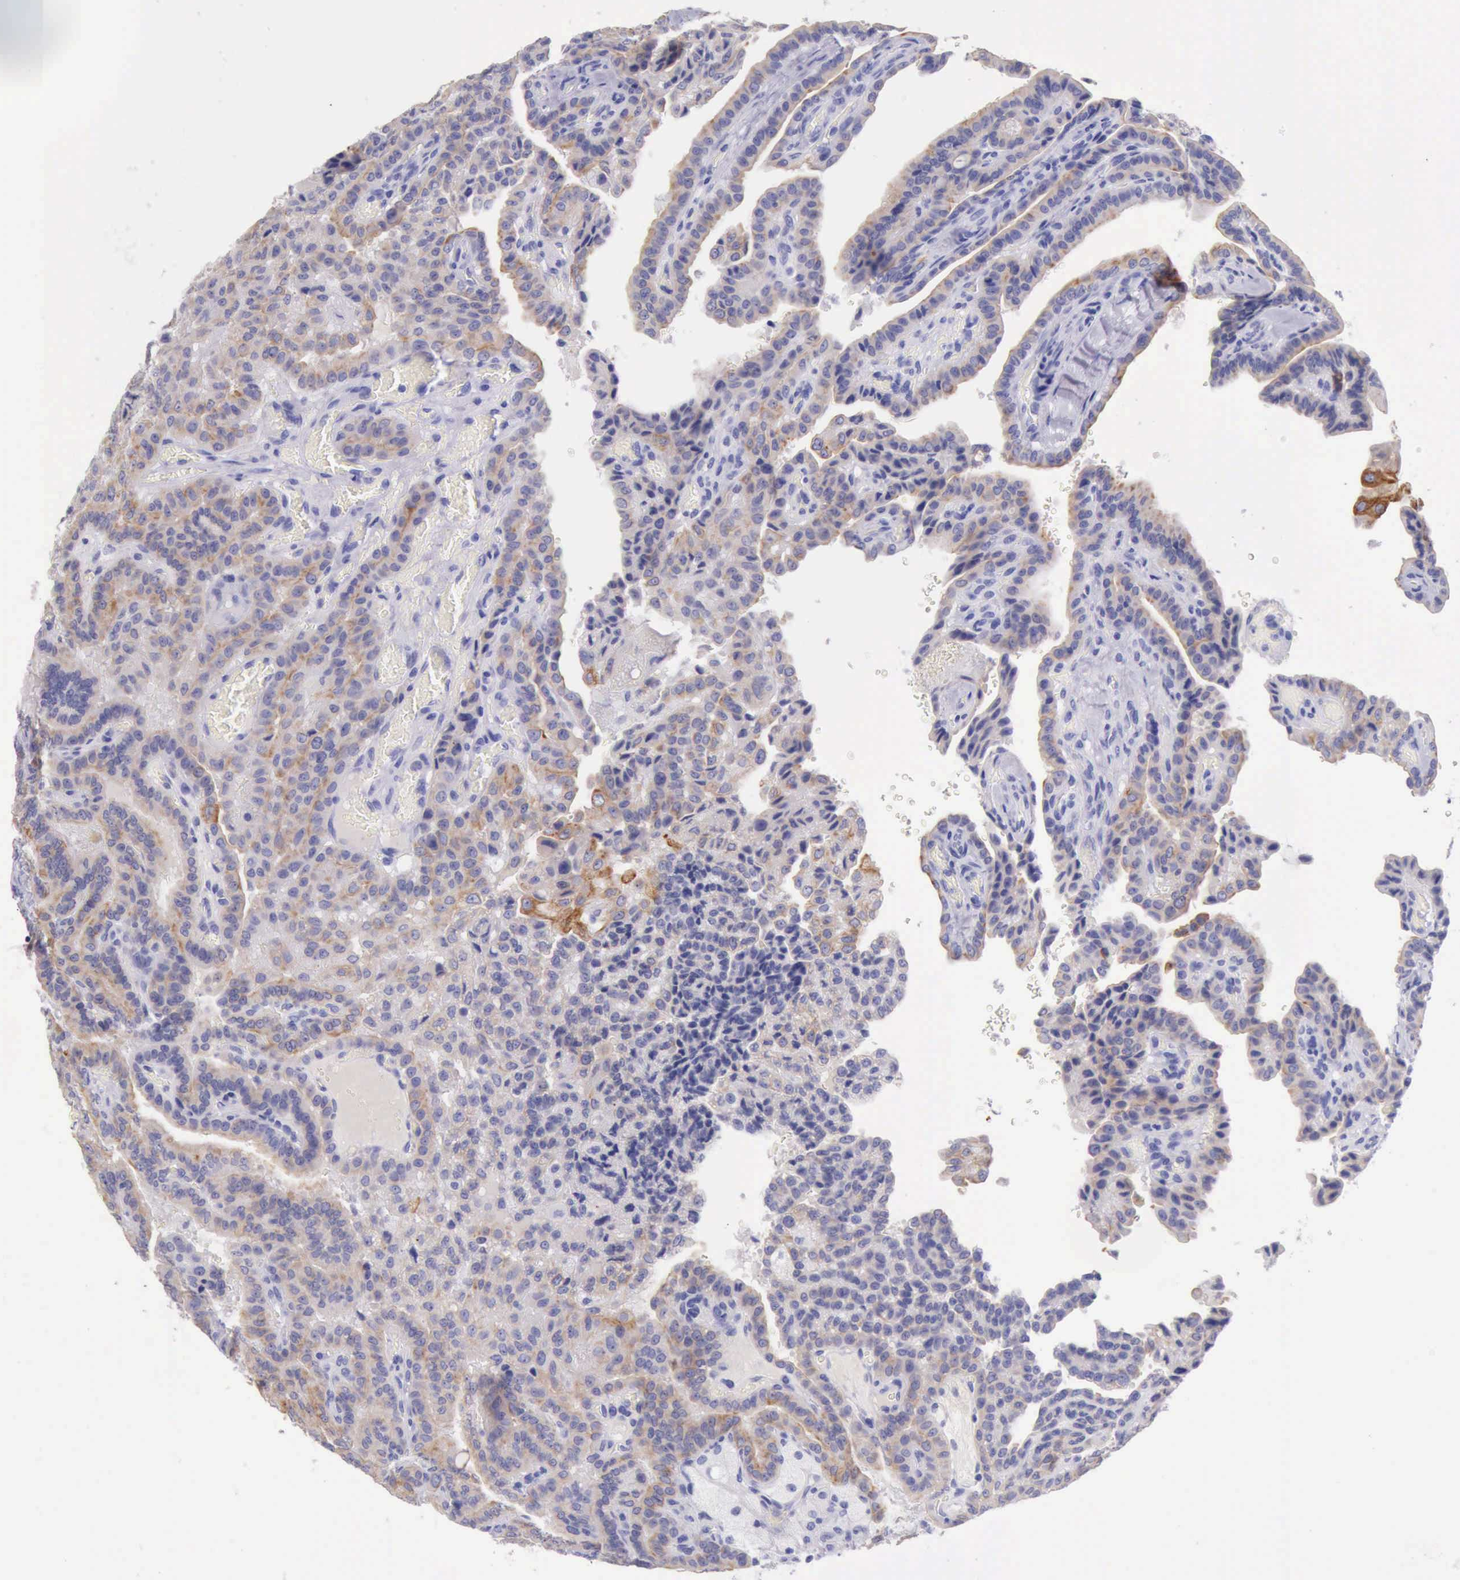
{"staining": {"intensity": "moderate", "quantity": ">75%", "location": "cytoplasmic/membranous"}, "tissue": "thyroid cancer", "cell_type": "Tumor cells", "image_type": "cancer", "snomed": [{"axis": "morphology", "description": "Papillary adenocarcinoma, NOS"}, {"axis": "topography", "description": "Thyroid gland"}], "caption": "DAB immunohistochemical staining of thyroid cancer (papillary adenocarcinoma) shows moderate cytoplasmic/membranous protein expression in approximately >75% of tumor cells.", "gene": "KRT8", "patient": {"sex": "male", "age": 87}}